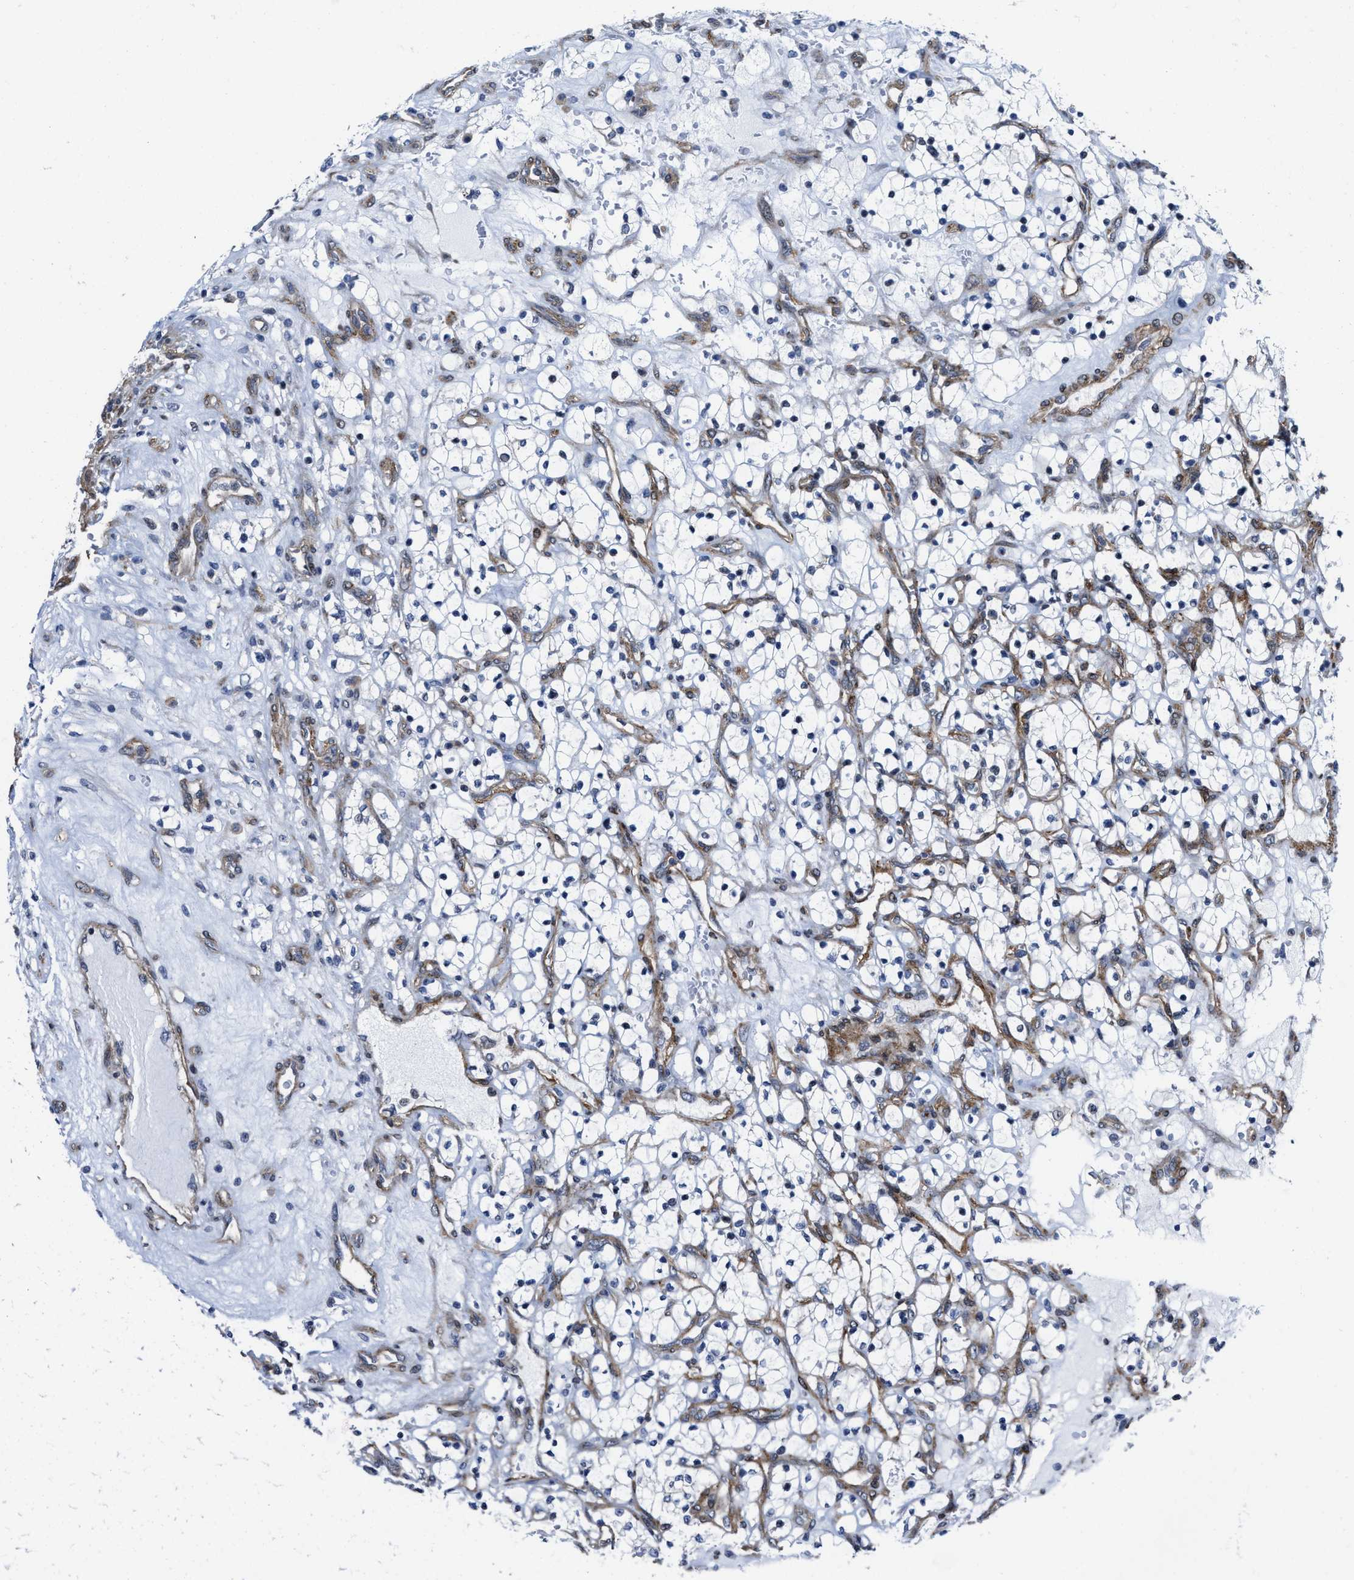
{"staining": {"intensity": "negative", "quantity": "none", "location": "none"}, "tissue": "renal cancer", "cell_type": "Tumor cells", "image_type": "cancer", "snomed": [{"axis": "morphology", "description": "Adenocarcinoma, NOS"}, {"axis": "topography", "description": "Kidney"}], "caption": "The micrograph reveals no significant positivity in tumor cells of renal cancer (adenocarcinoma). (DAB IHC, high magnification).", "gene": "TGFB1I1", "patient": {"sex": "female", "age": 69}}